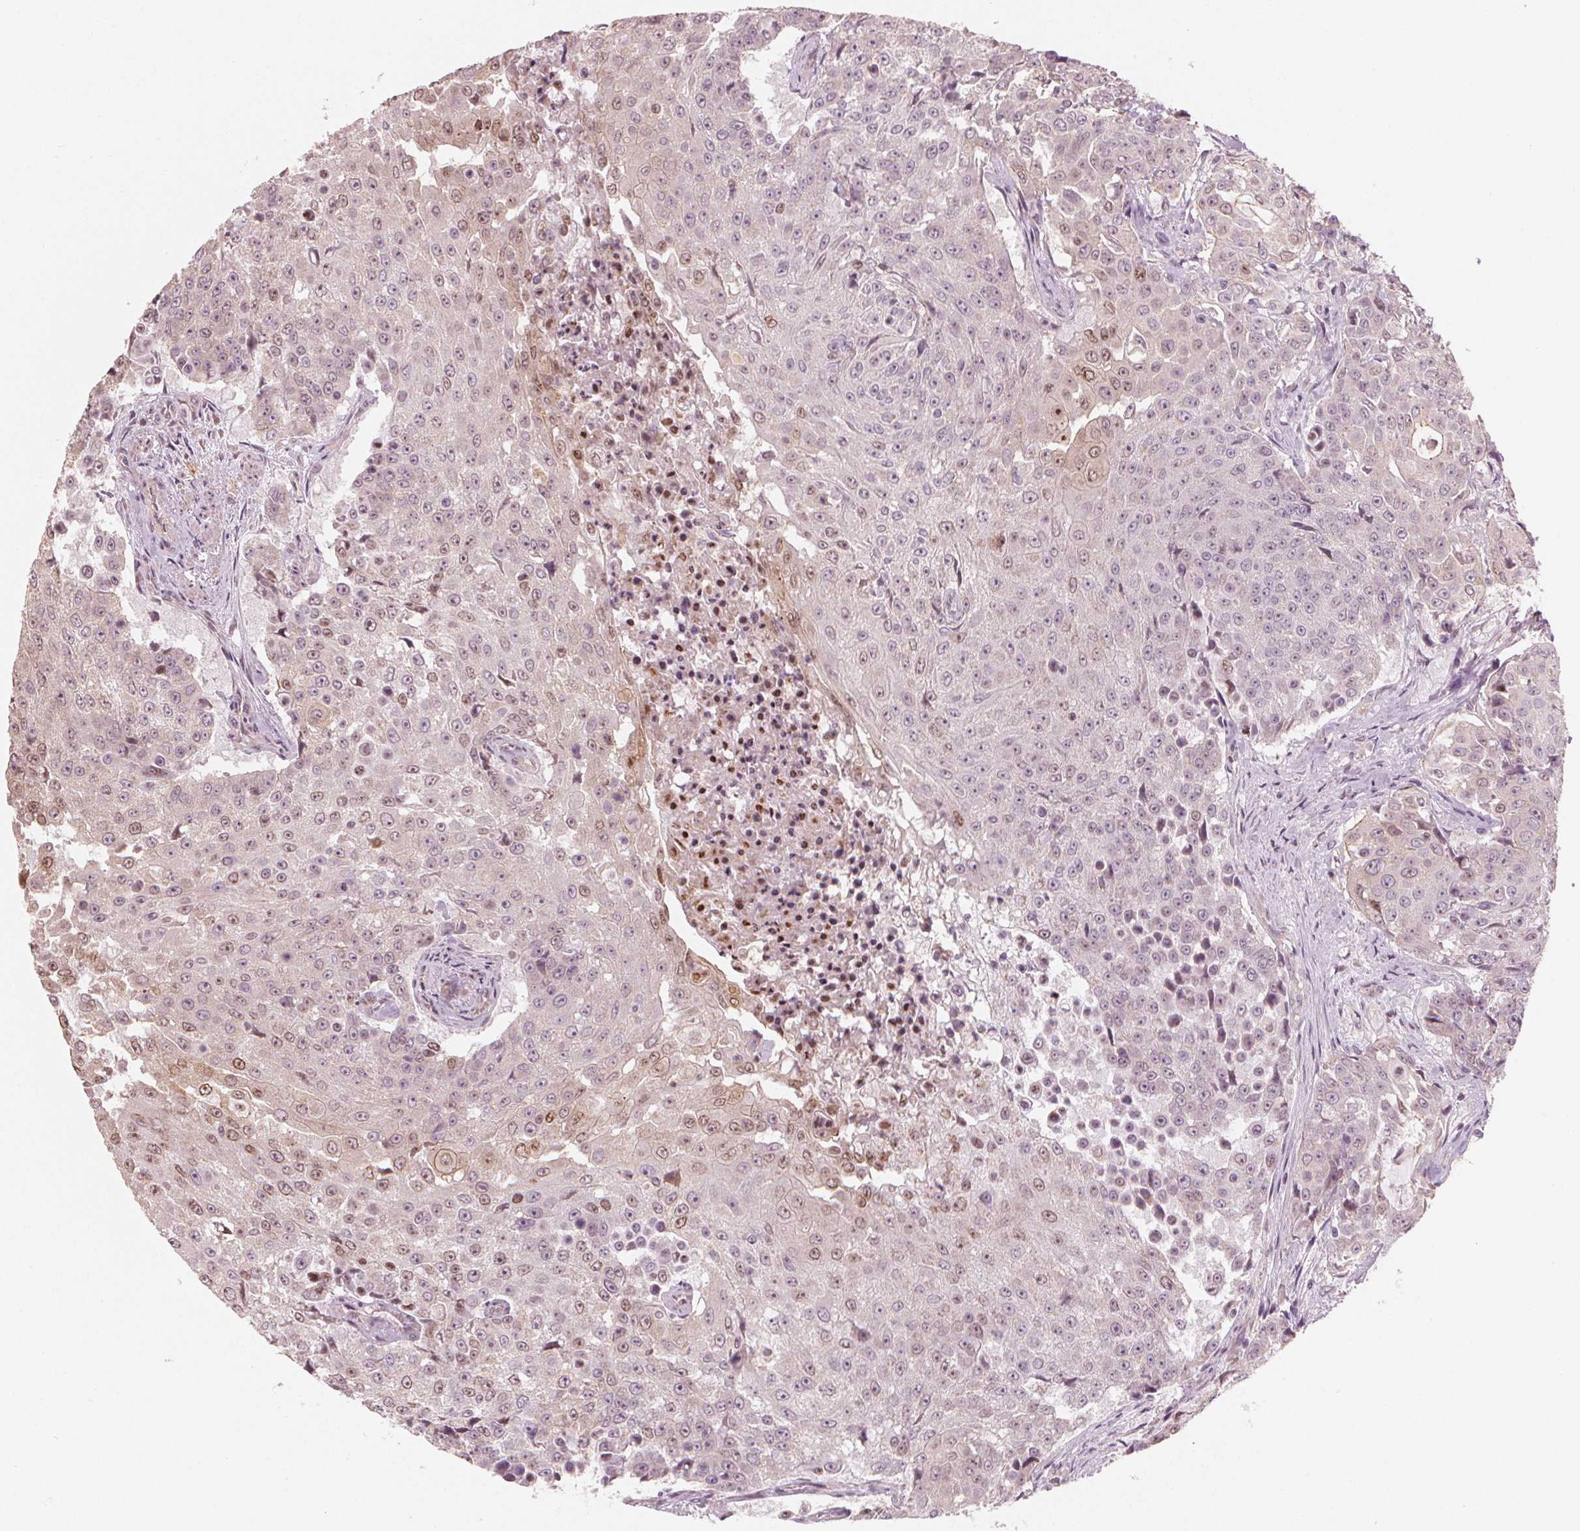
{"staining": {"intensity": "moderate", "quantity": "<25%", "location": "nuclear"}, "tissue": "urothelial cancer", "cell_type": "Tumor cells", "image_type": "cancer", "snomed": [{"axis": "morphology", "description": "Urothelial carcinoma, High grade"}, {"axis": "topography", "description": "Urinary bladder"}], "caption": "There is low levels of moderate nuclear expression in tumor cells of urothelial cancer, as demonstrated by immunohistochemical staining (brown color).", "gene": "CLBA1", "patient": {"sex": "female", "age": 63}}